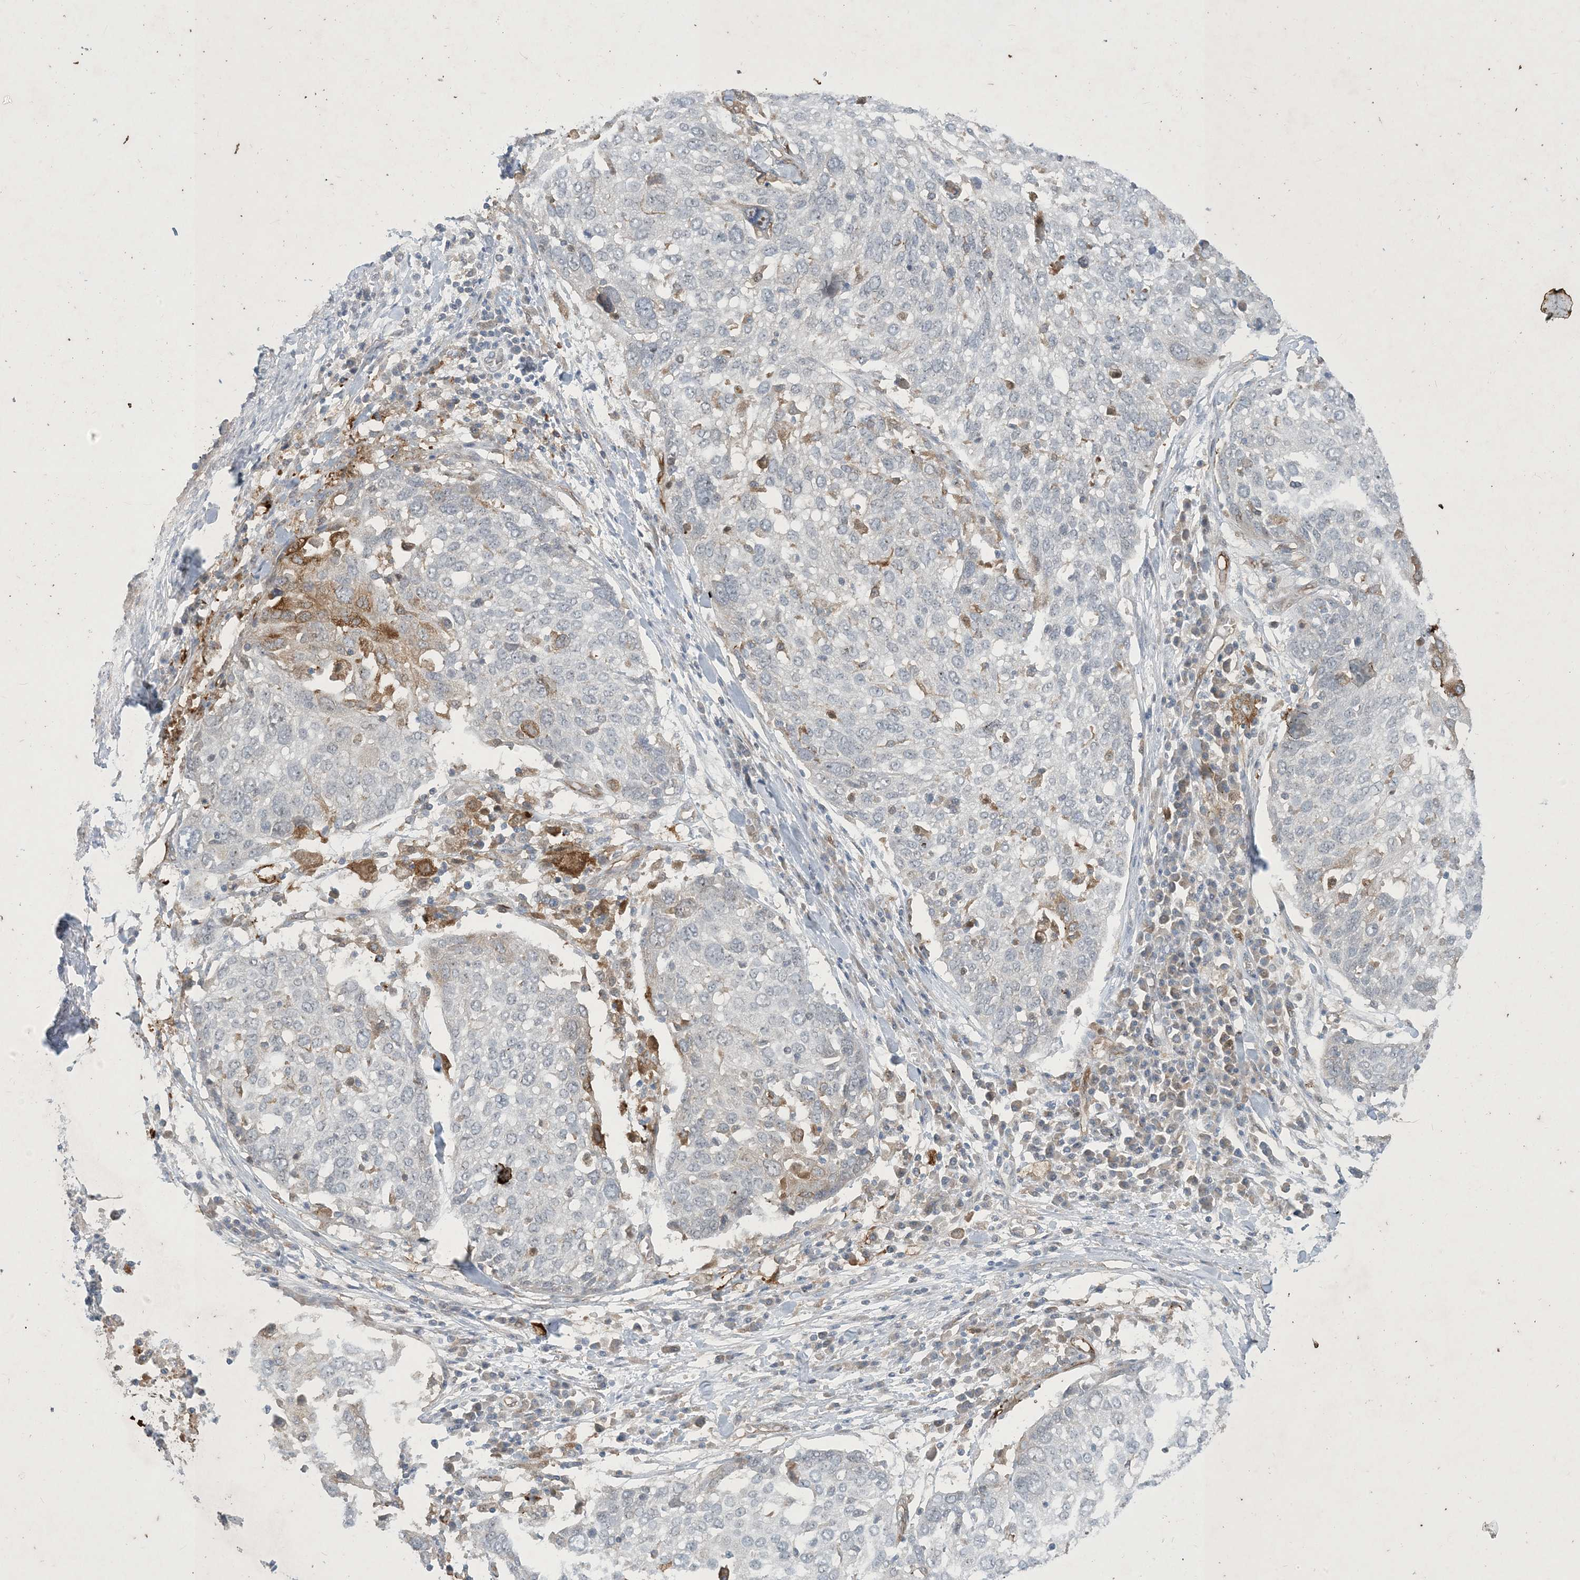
{"staining": {"intensity": "weak", "quantity": "<25%", "location": "cytoplasmic/membranous"}, "tissue": "lung cancer", "cell_type": "Tumor cells", "image_type": "cancer", "snomed": [{"axis": "morphology", "description": "Squamous cell carcinoma, NOS"}, {"axis": "topography", "description": "Lung"}], "caption": "This photomicrograph is of lung cancer (squamous cell carcinoma) stained with immunohistochemistry (IHC) to label a protein in brown with the nuclei are counter-stained blue. There is no positivity in tumor cells.", "gene": "CDS1", "patient": {"sex": "male", "age": 65}}